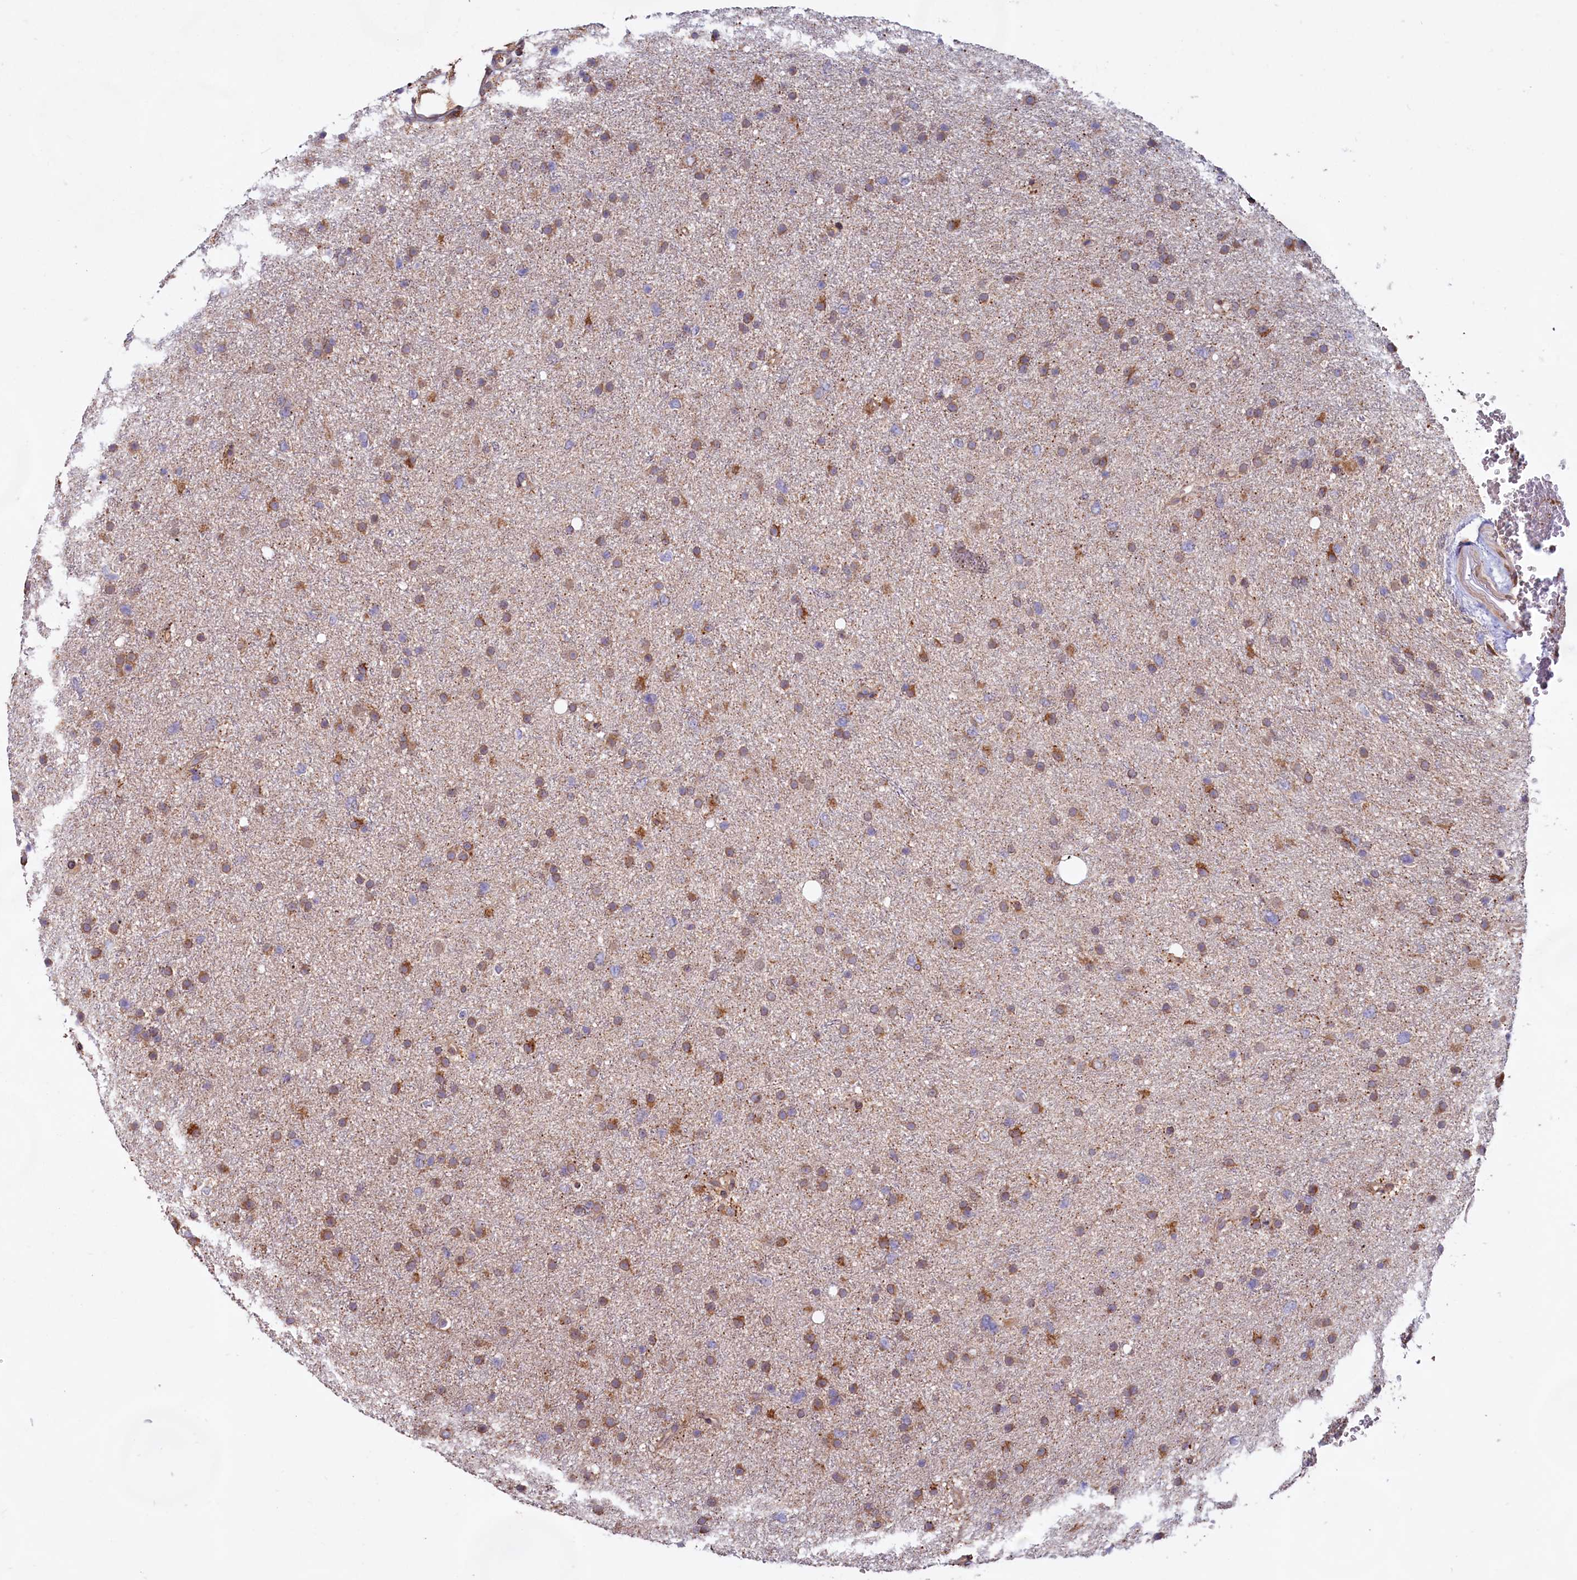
{"staining": {"intensity": "moderate", "quantity": "25%-75%", "location": "cytoplasmic/membranous"}, "tissue": "glioma", "cell_type": "Tumor cells", "image_type": "cancer", "snomed": [{"axis": "morphology", "description": "Glioma, malignant, Low grade"}, {"axis": "topography", "description": "Cerebral cortex"}], "caption": "Immunohistochemical staining of glioma exhibits medium levels of moderate cytoplasmic/membranous protein positivity in about 25%-75% of tumor cells.", "gene": "TBC1D19", "patient": {"sex": "female", "age": 39}}